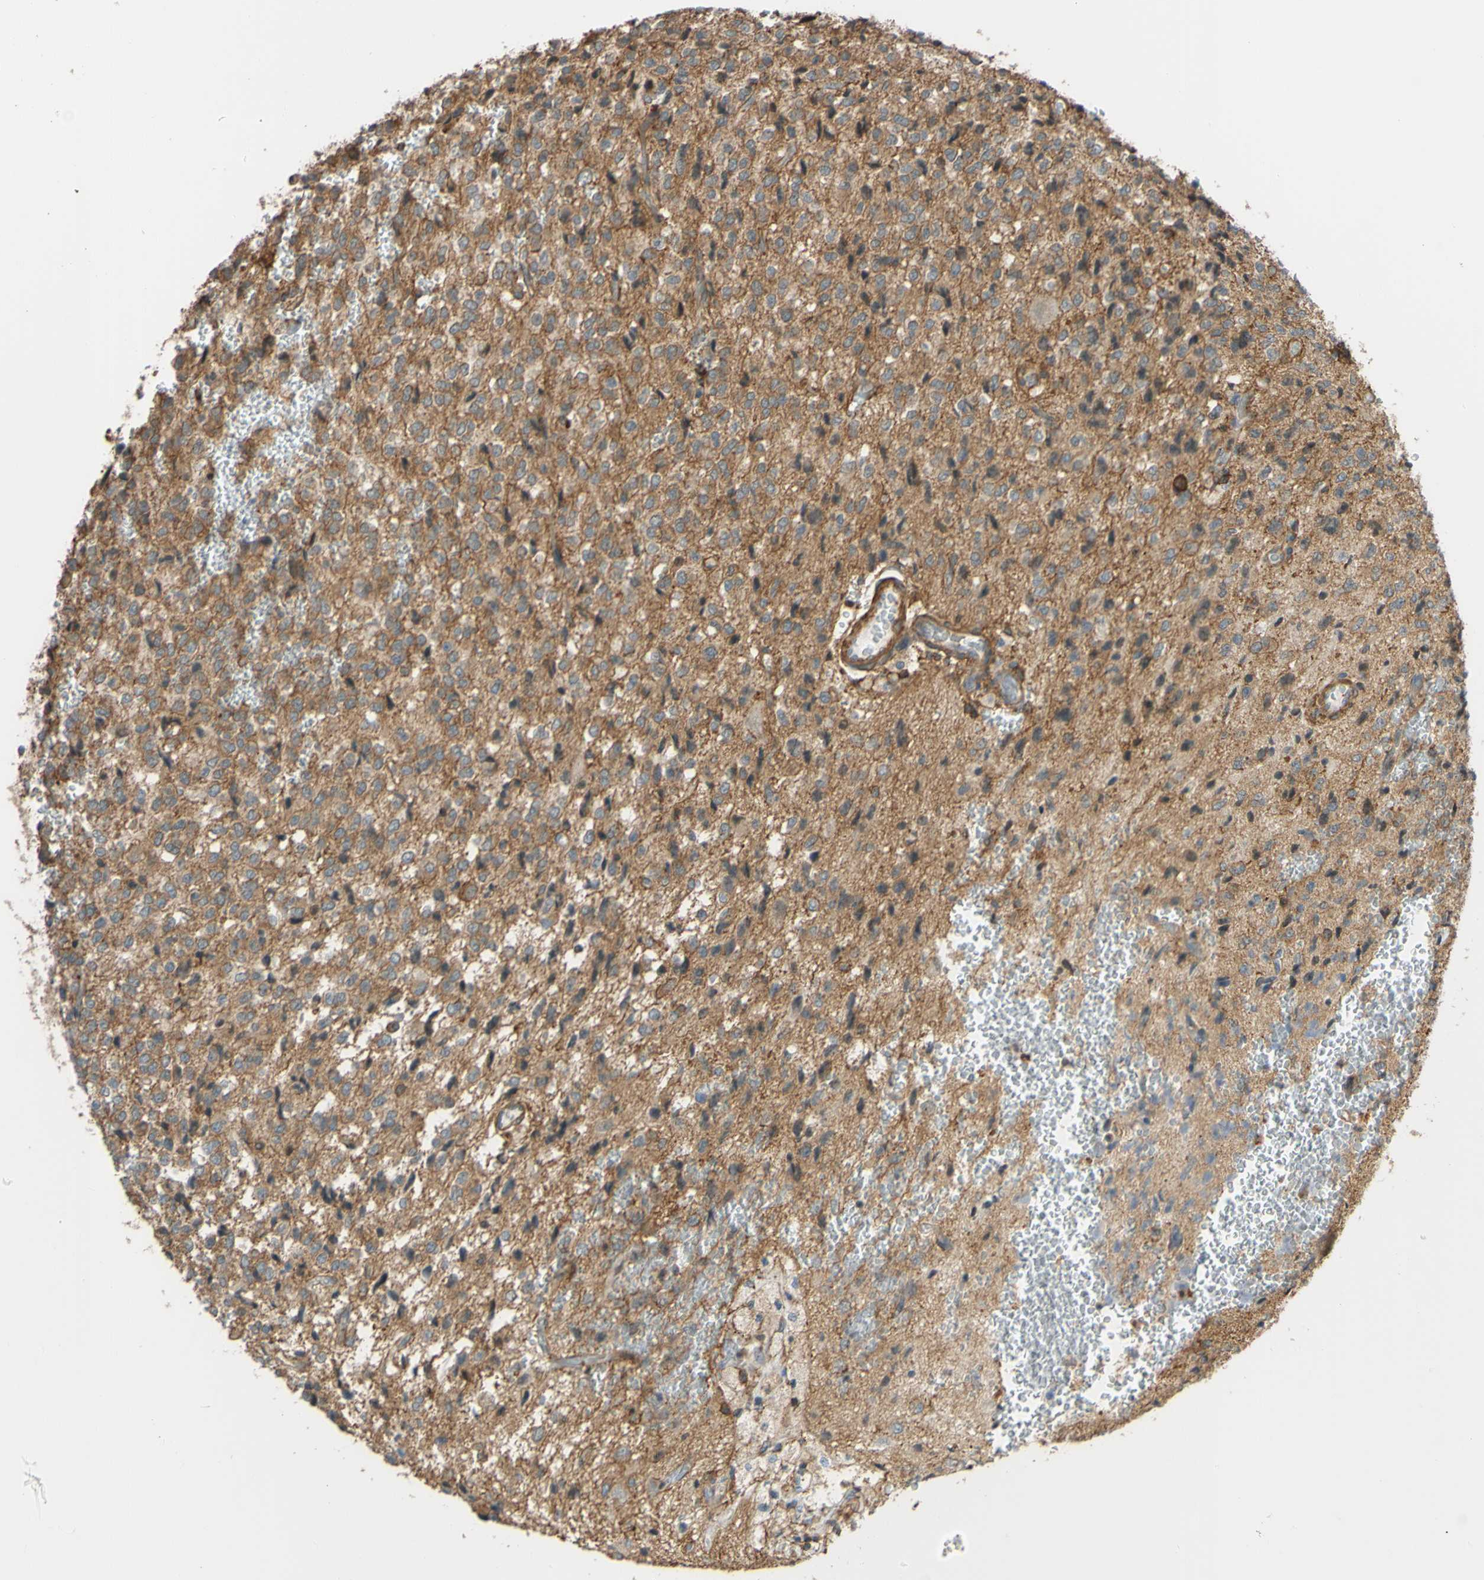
{"staining": {"intensity": "moderate", "quantity": ">75%", "location": "cytoplasmic/membranous"}, "tissue": "glioma", "cell_type": "Tumor cells", "image_type": "cancer", "snomed": [{"axis": "morphology", "description": "Glioma, malignant, High grade"}, {"axis": "topography", "description": "pancreas cauda"}], "caption": "Malignant glioma (high-grade) stained with a protein marker reveals moderate staining in tumor cells.", "gene": "ADD3", "patient": {"sex": "male", "age": 60}}